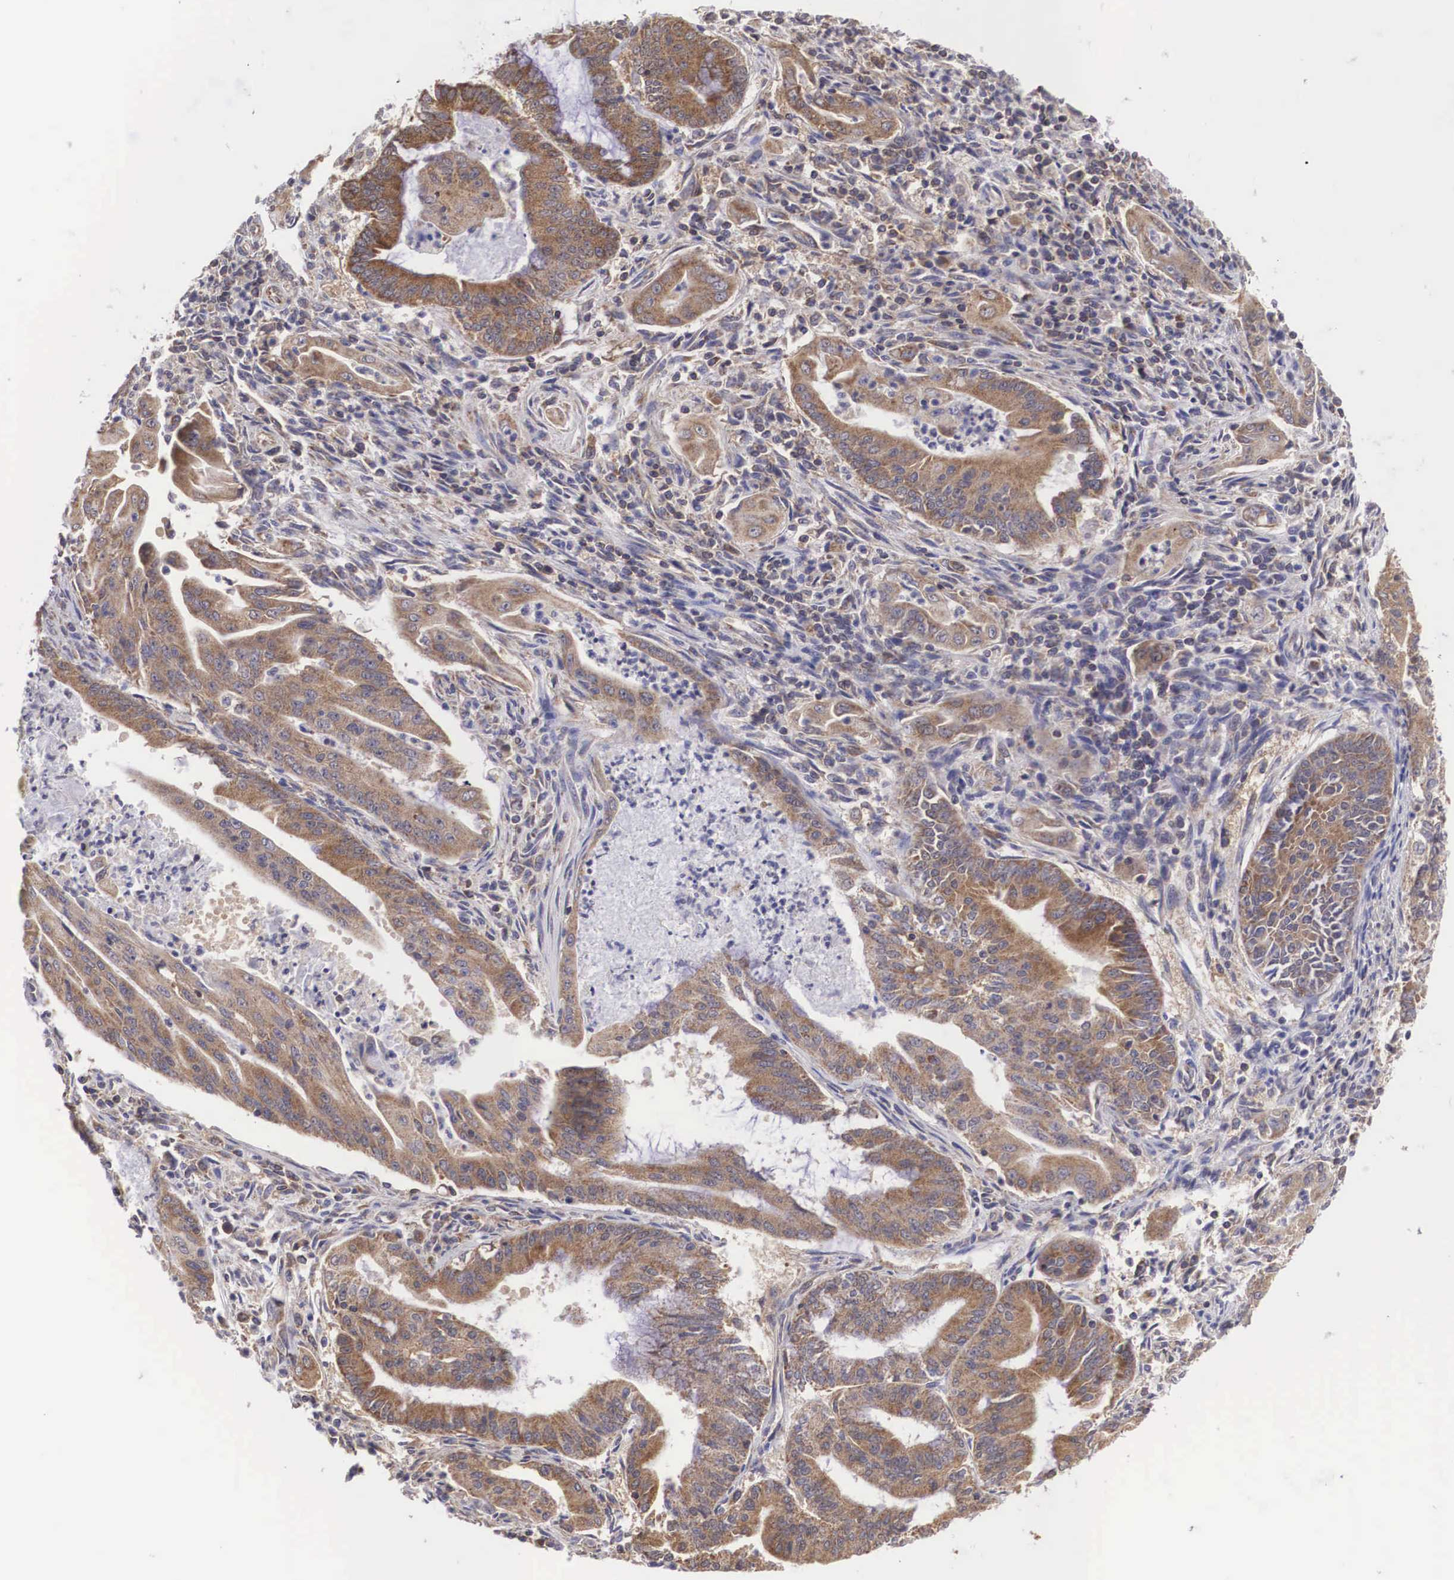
{"staining": {"intensity": "moderate", "quantity": "25%-75%", "location": "cytoplasmic/membranous"}, "tissue": "endometrial cancer", "cell_type": "Tumor cells", "image_type": "cancer", "snomed": [{"axis": "morphology", "description": "Adenocarcinoma, NOS"}, {"axis": "topography", "description": "Endometrium"}], "caption": "Protein positivity by immunohistochemistry (IHC) exhibits moderate cytoplasmic/membranous expression in about 25%-75% of tumor cells in endometrial cancer.", "gene": "DHRS1", "patient": {"sex": "female", "age": 63}}